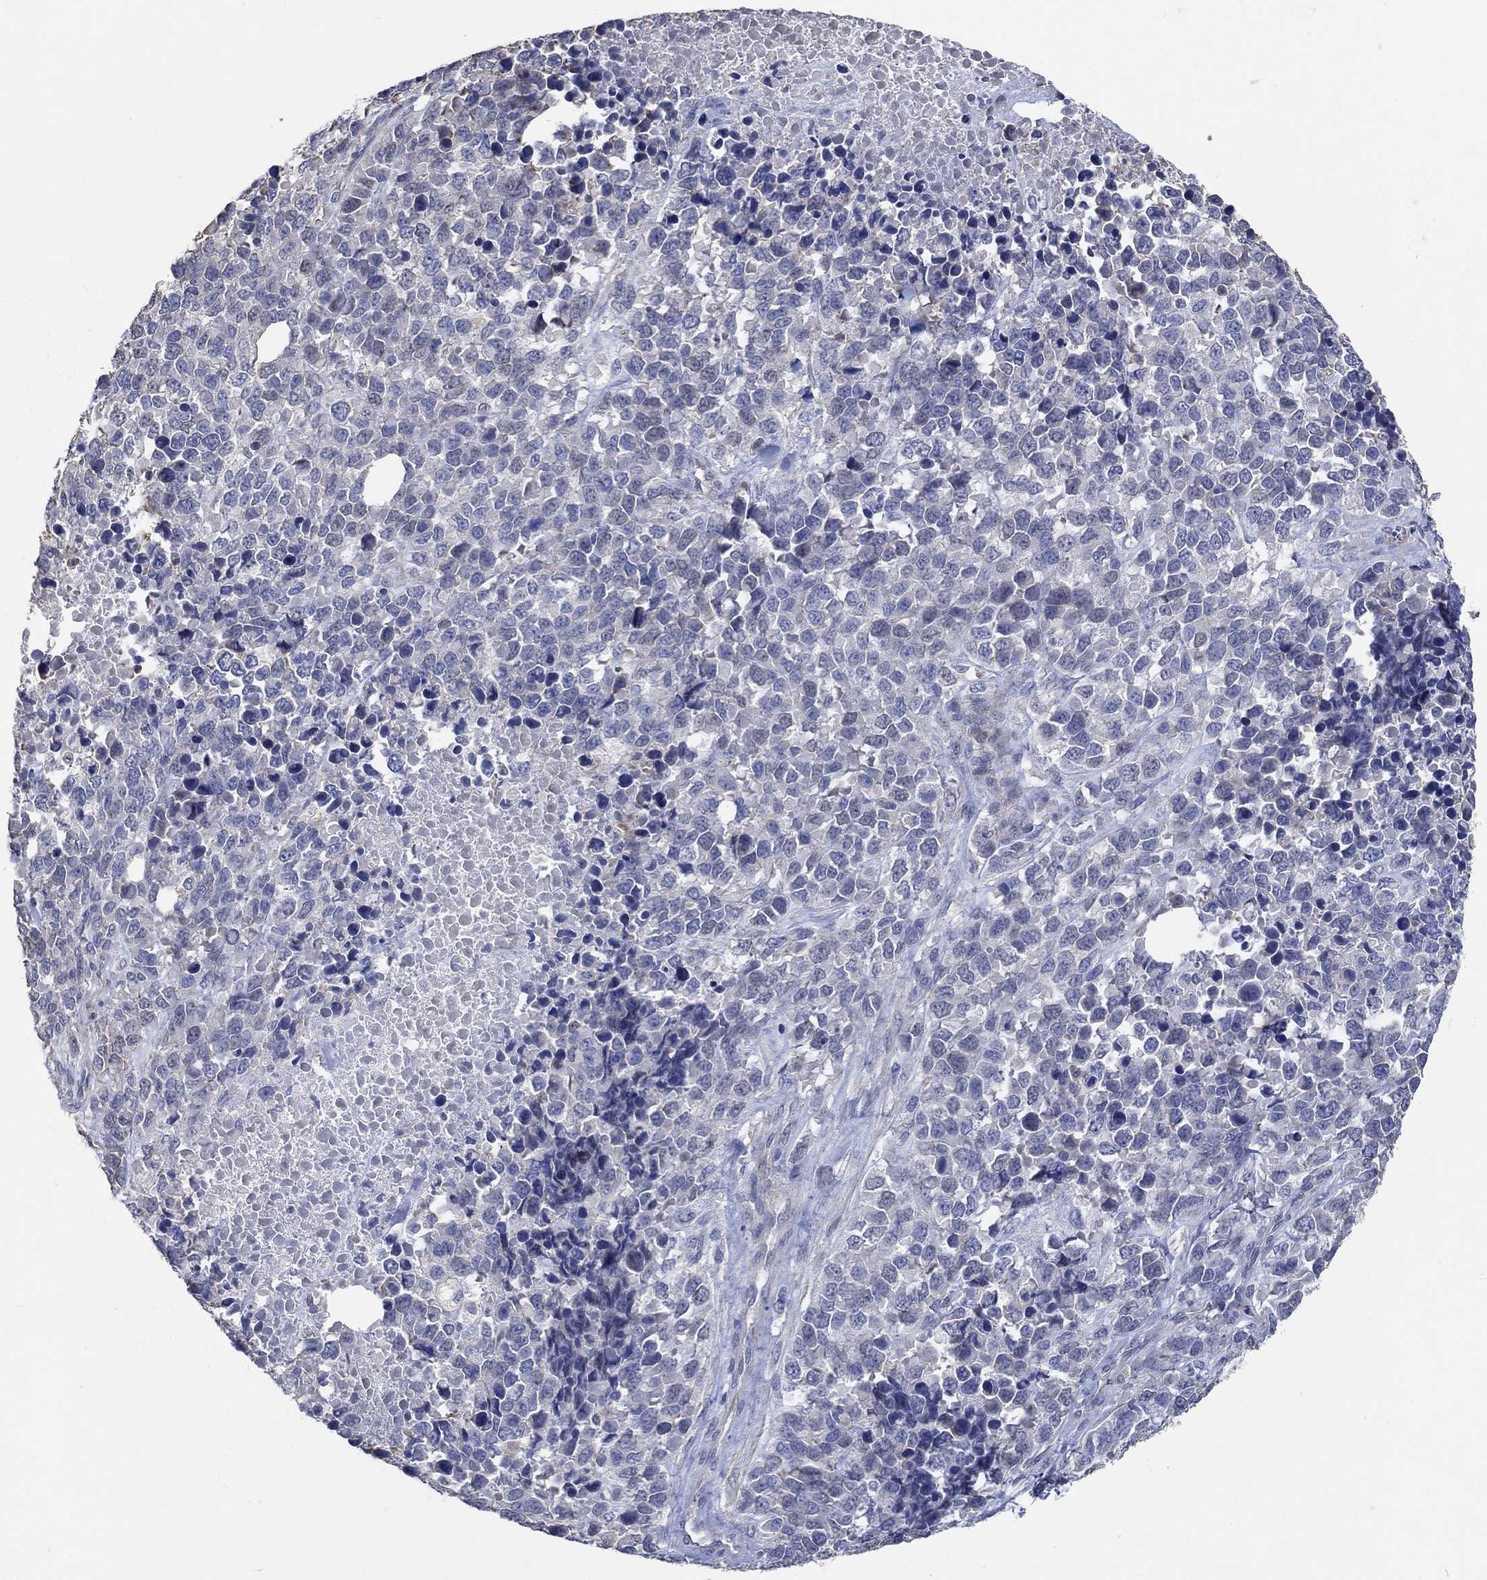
{"staining": {"intensity": "negative", "quantity": "none", "location": "none"}, "tissue": "melanoma", "cell_type": "Tumor cells", "image_type": "cancer", "snomed": [{"axis": "morphology", "description": "Malignant melanoma, Metastatic site"}, {"axis": "topography", "description": "Skin"}], "caption": "Human malignant melanoma (metastatic site) stained for a protein using immunohistochemistry displays no staining in tumor cells.", "gene": "TNFAIP8L3", "patient": {"sex": "male", "age": 84}}